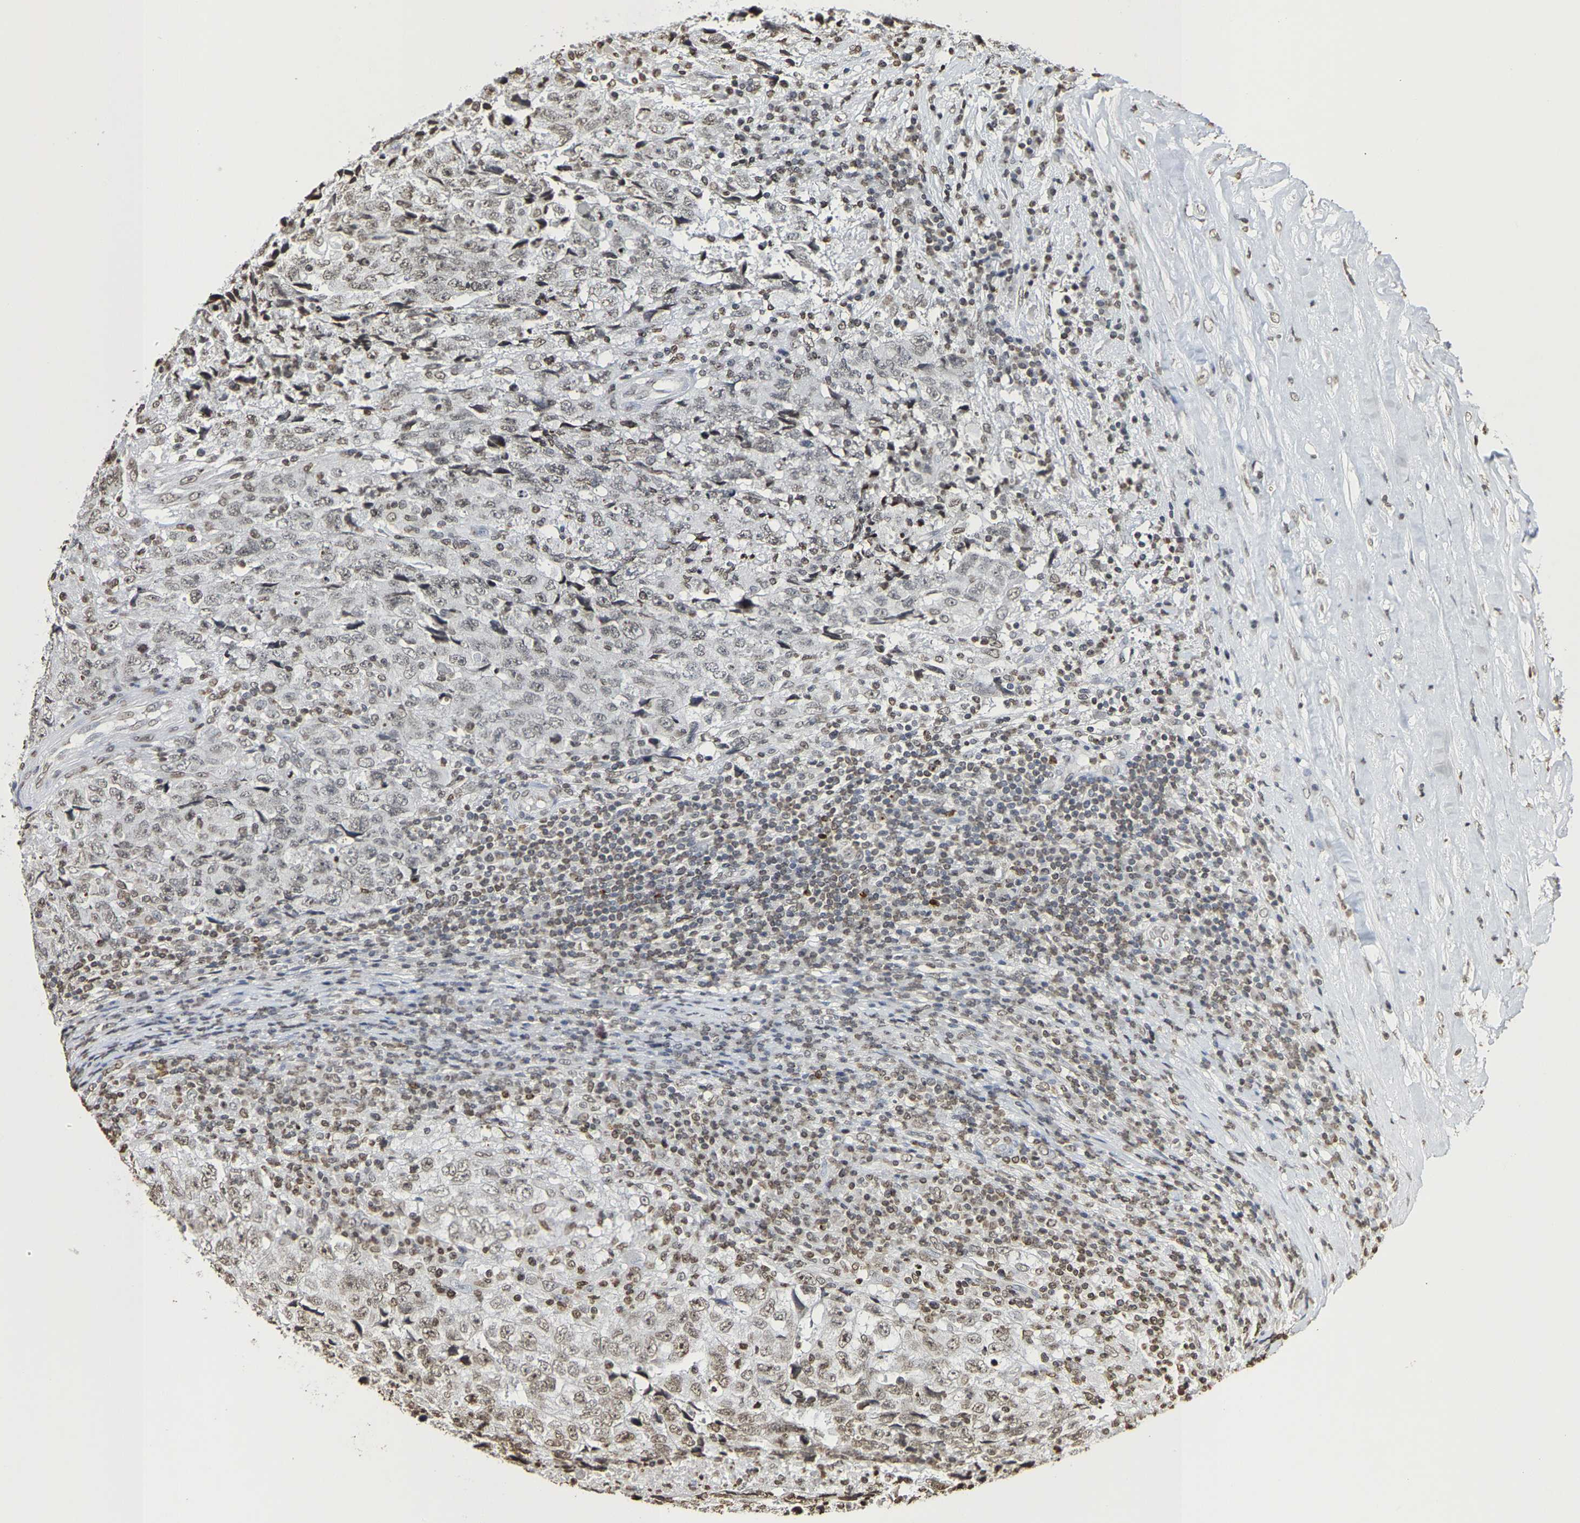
{"staining": {"intensity": "weak", "quantity": "25%-75%", "location": "nuclear"}, "tissue": "testis cancer", "cell_type": "Tumor cells", "image_type": "cancer", "snomed": [{"axis": "morphology", "description": "Necrosis, NOS"}, {"axis": "morphology", "description": "Carcinoma, Embryonal, NOS"}, {"axis": "topography", "description": "Testis"}], "caption": "Immunohistochemistry photomicrograph of neoplastic tissue: human embryonal carcinoma (testis) stained using immunohistochemistry displays low levels of weak protein expression localized specifically in the nuclear of tumor cells, appearing as a nuclear brown color.", "gene": "ATF4", "patient": {"sex": "male", "age": 19}}